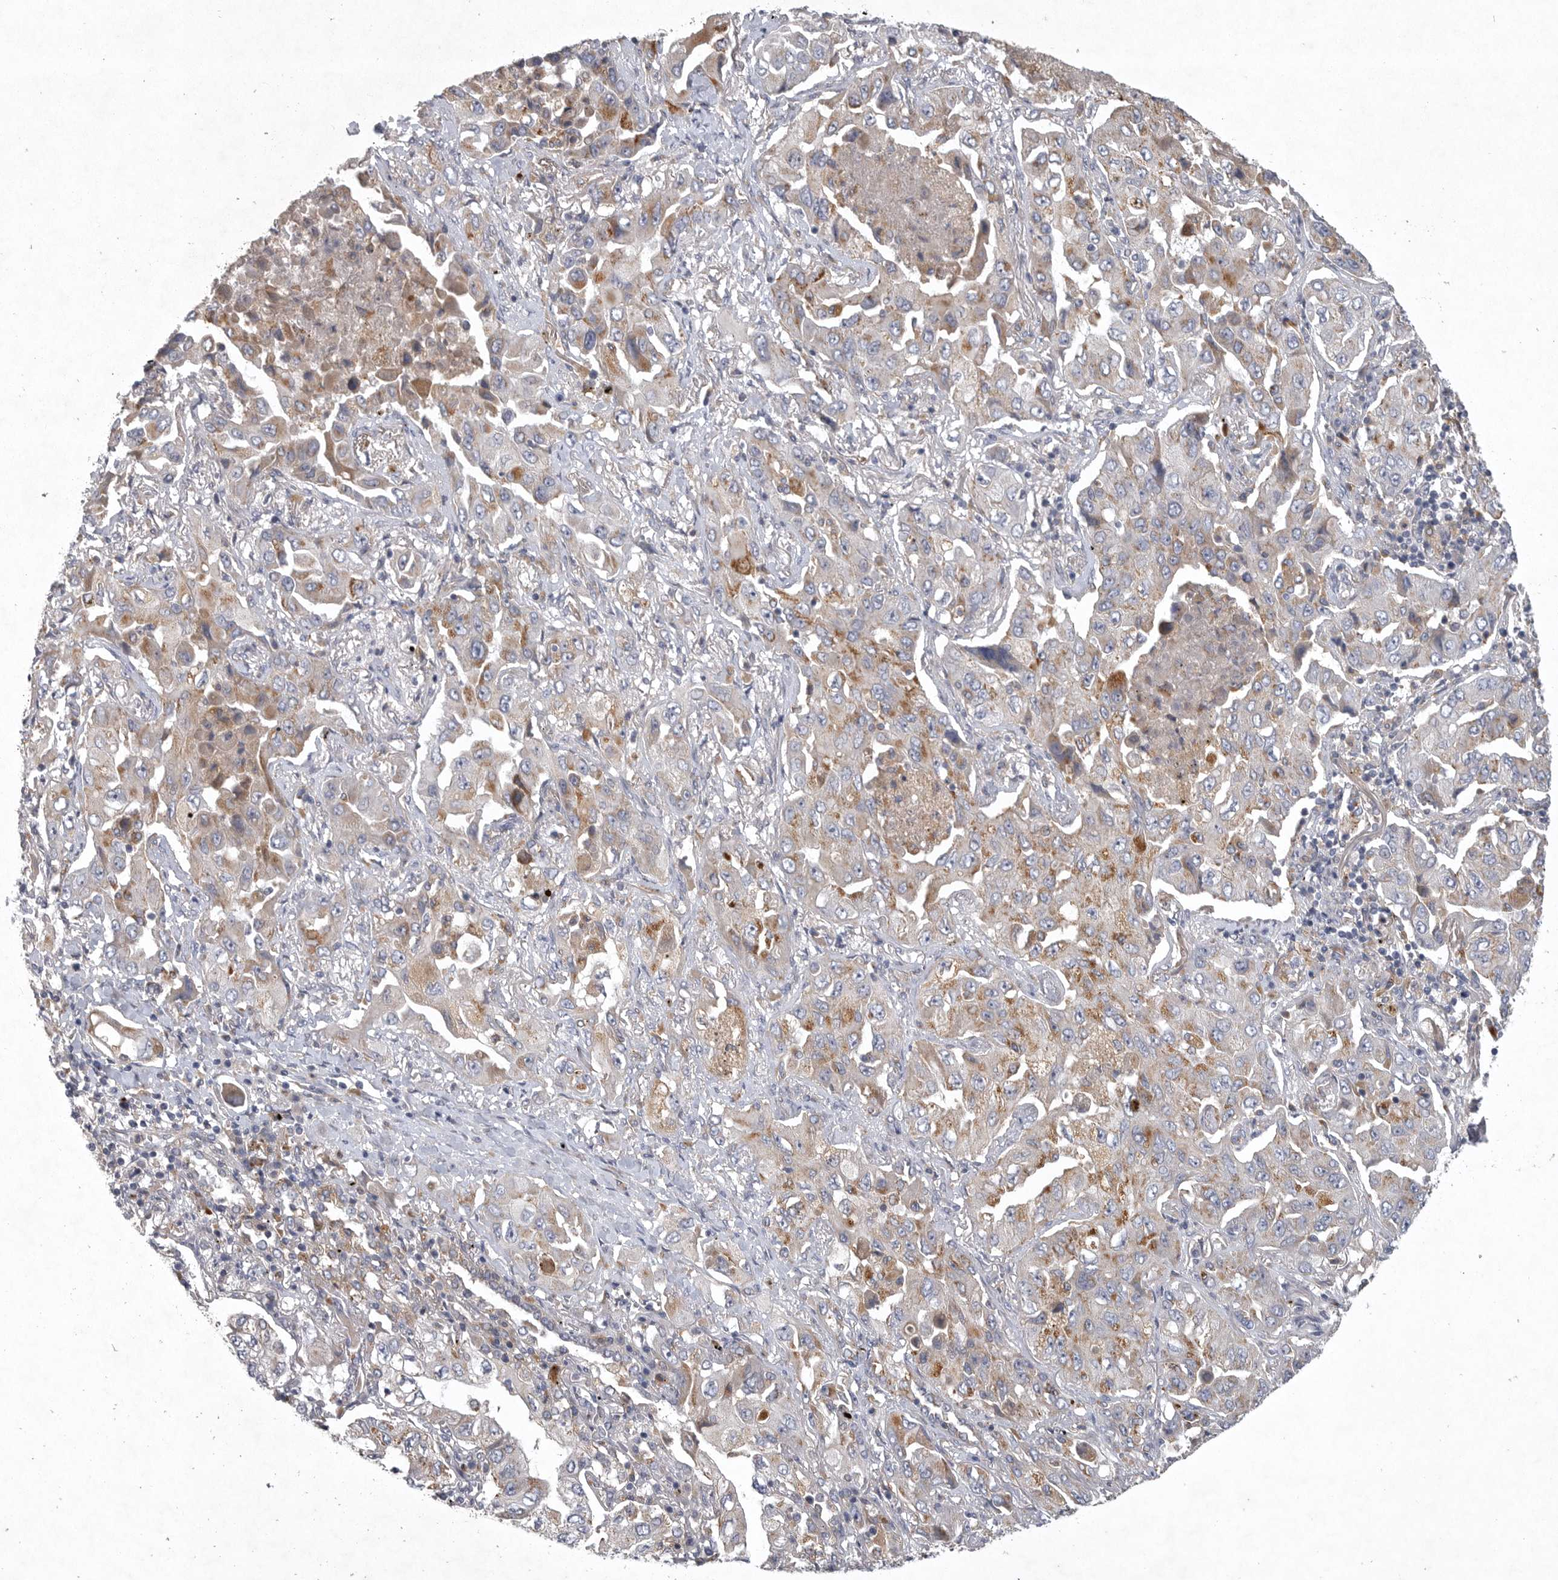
{"staining": {"intensity": "moderate", "quantity": "25%-75%", "location": "cytoplasmic/membranous"}, "tissue": "lung cancer", "cell_type": "Tumor cells", "image_type": "cancer", "snomed": [{"axis": "morphology", "description": "Adenocarcinoma, NOS"}, {"axis": "topography", "description": "Lung"}], "caption": "Lung cancer (adenocarcinoma) tissue demonstrates moderate cytoplasmic/membranous staining in about 25%-75% of tumor cells The protein is stained brown, and the nuclei are stained in blue (DAB (3,3'-diaminobenzidine) IHC with brightfield microscopy, high magnification).", "gene": "LAMTOR3", "patient": {"sex": "female", "age": 65}}